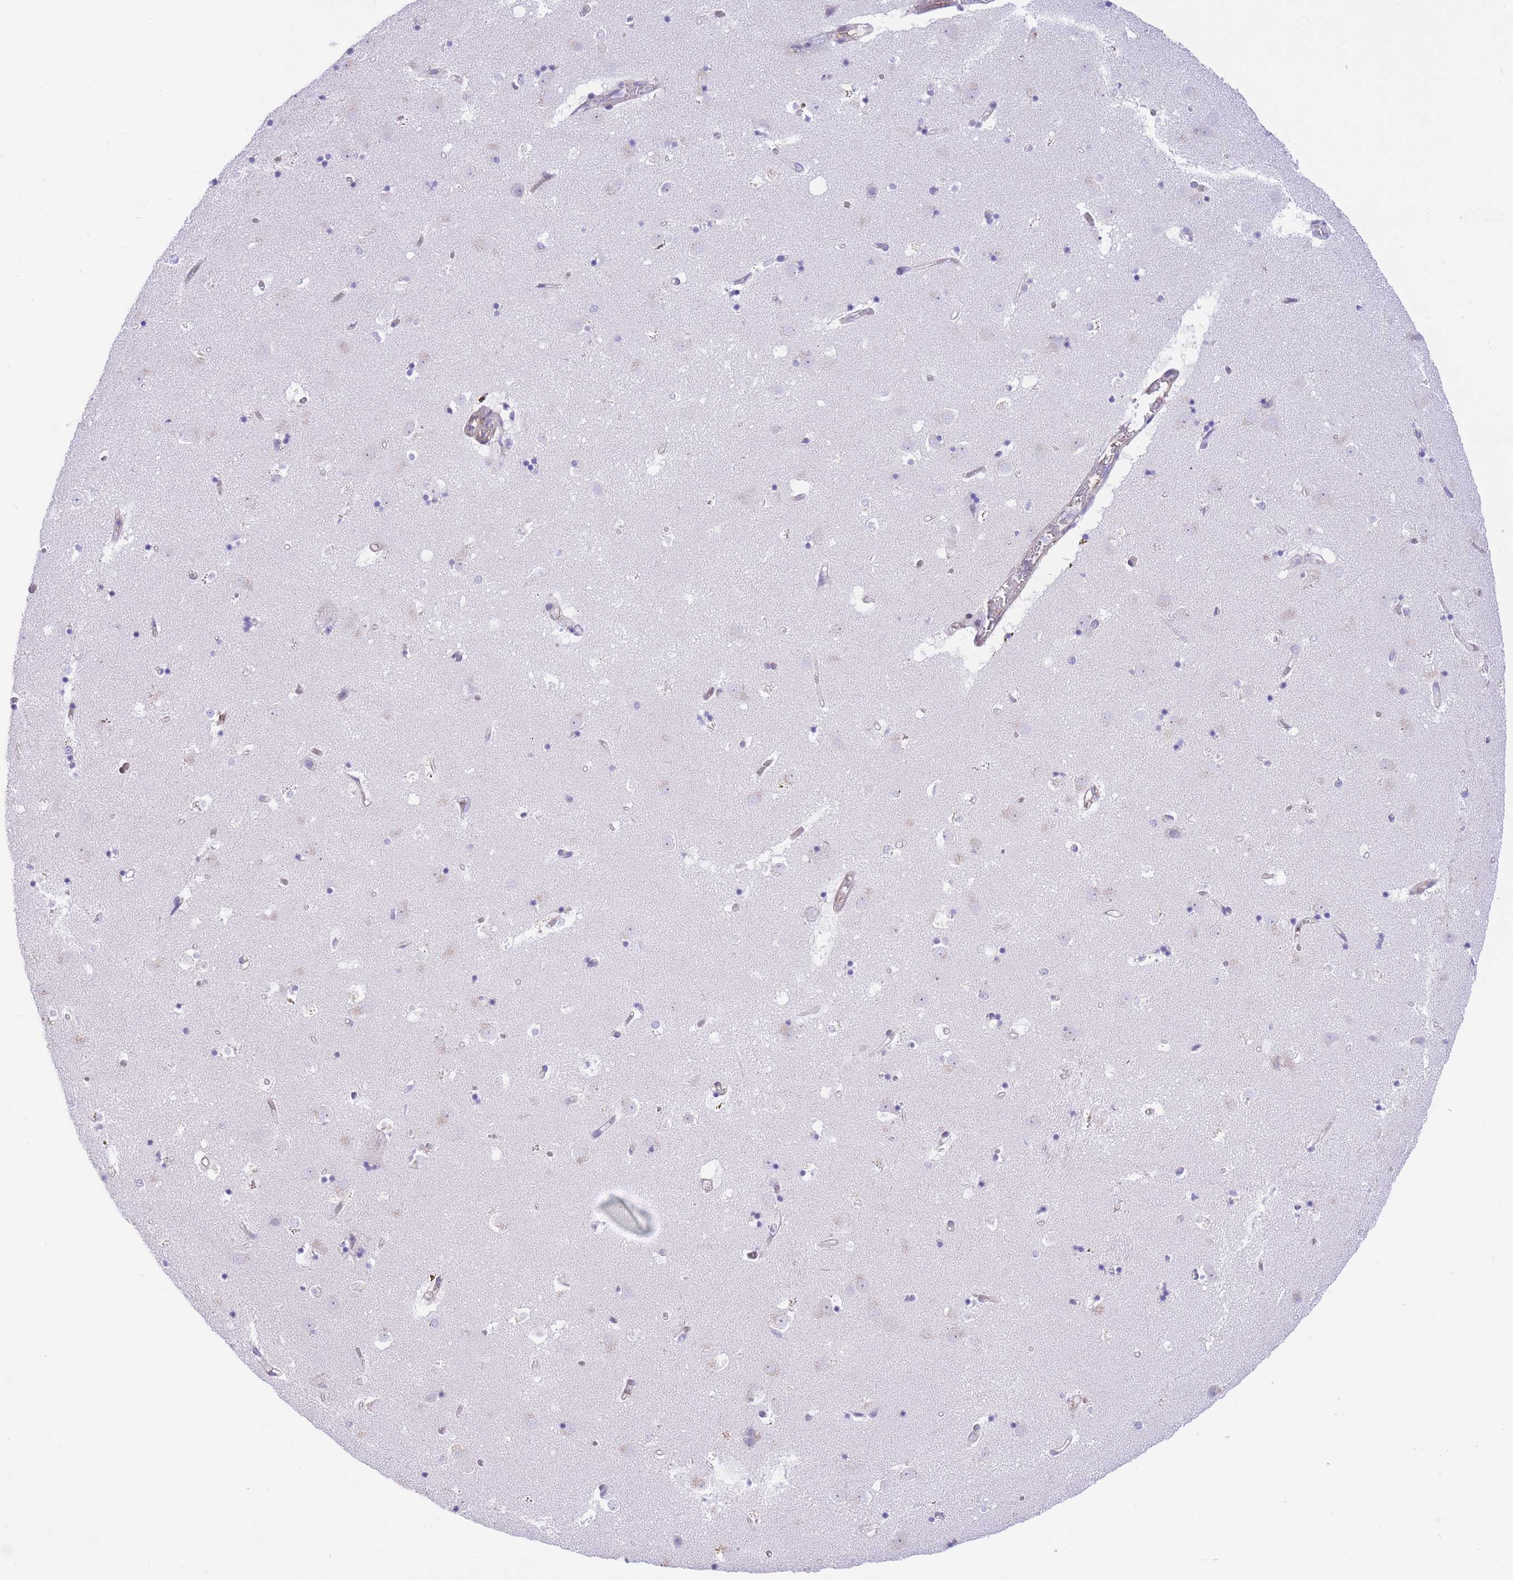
{"staining": {"intensity": "negative", "quantity": "none", "location": "none"}, "tissue": "caudate", "cell_type": "Glial cells", "image_type": "normal", "snomed": [{"axis": "morphology", "description": "Normal tissue, NOS"}, {"axis": "topography", "description": "Lateral ventricle wall"}], "caption": "Micrograph shows no significant protein expression in glial cells of benign caudate. Nuclei are stained in blue.", "gene": "ENSG00000289258", "patient": {"sex": "male", "age": 58}}